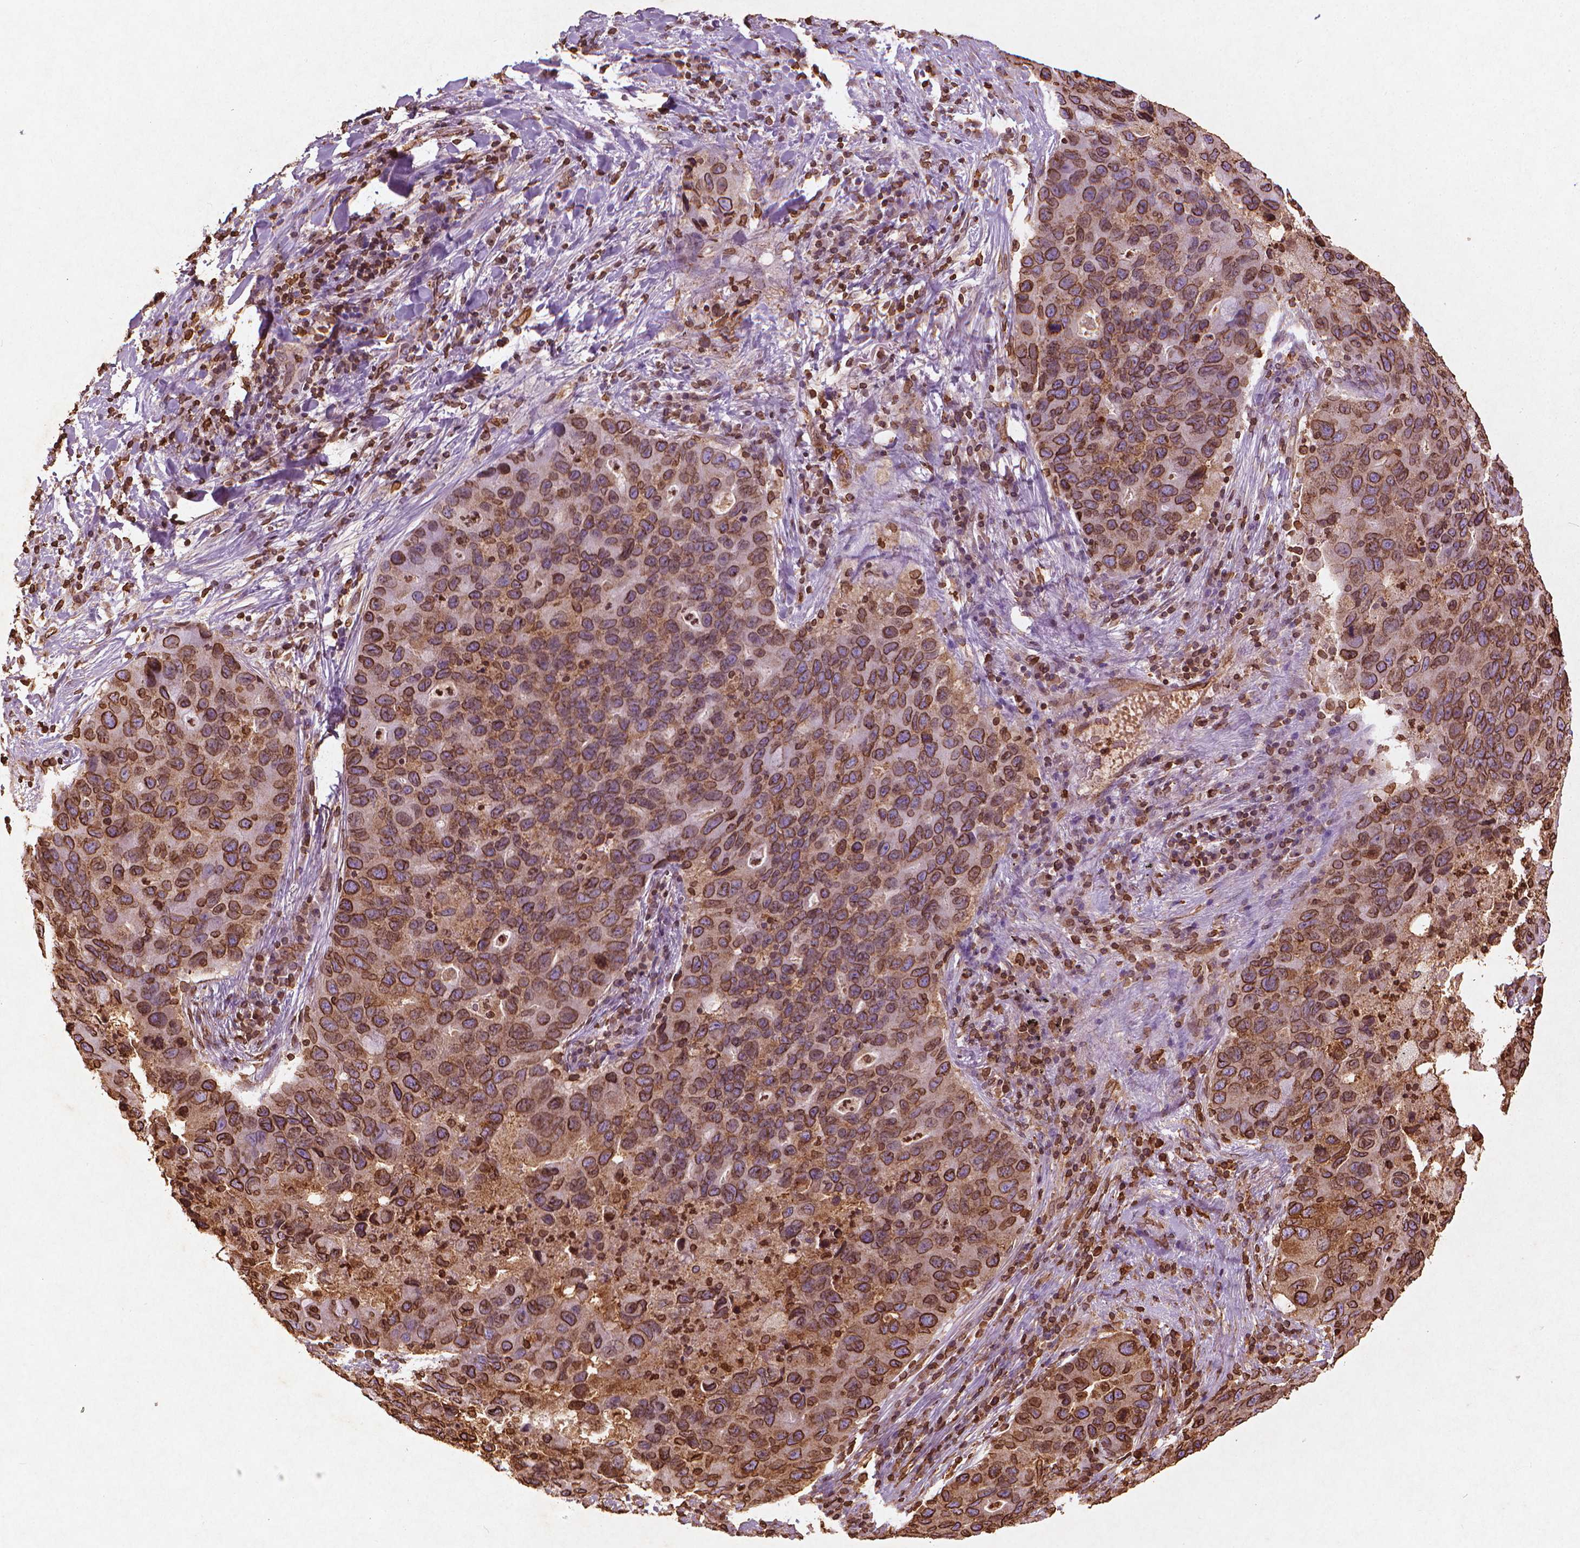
{"staining": {"intensity": "strong", "quantity": ">75%", "location": "cytoplasmic/membranous,nuclear"}, "tissue": "lung cancer", "cell_type": "Tumor cells", "image_type": "cancer", "snomed": [{"axis": "morphology", "description": "Adenocarcinoma, NOS"}, {"axis": "morphology", "description": "Adenocarcinoma, metastatic, NOS"}, {"axis": "topography", "description": "Lymph node"}, {"axis": "topography", "description": "Lung"}], "caption": "IHC staining of lung cancer (adenocarcinoma), which reveals high levels of strong cytoplasmic/membranous and nuclear staining in approximately >75% of tumor cells indicating strong cytoplasmic/membranous and nuclear protein positivity. The staining was performed using DAB (3,3'-diaminobenzidine) (brown) for protein detection and nuclei were counterstained in hematoxylin (blue).", "gene": "LMNB1", "patient": {"sex": "female", "age": 54}}